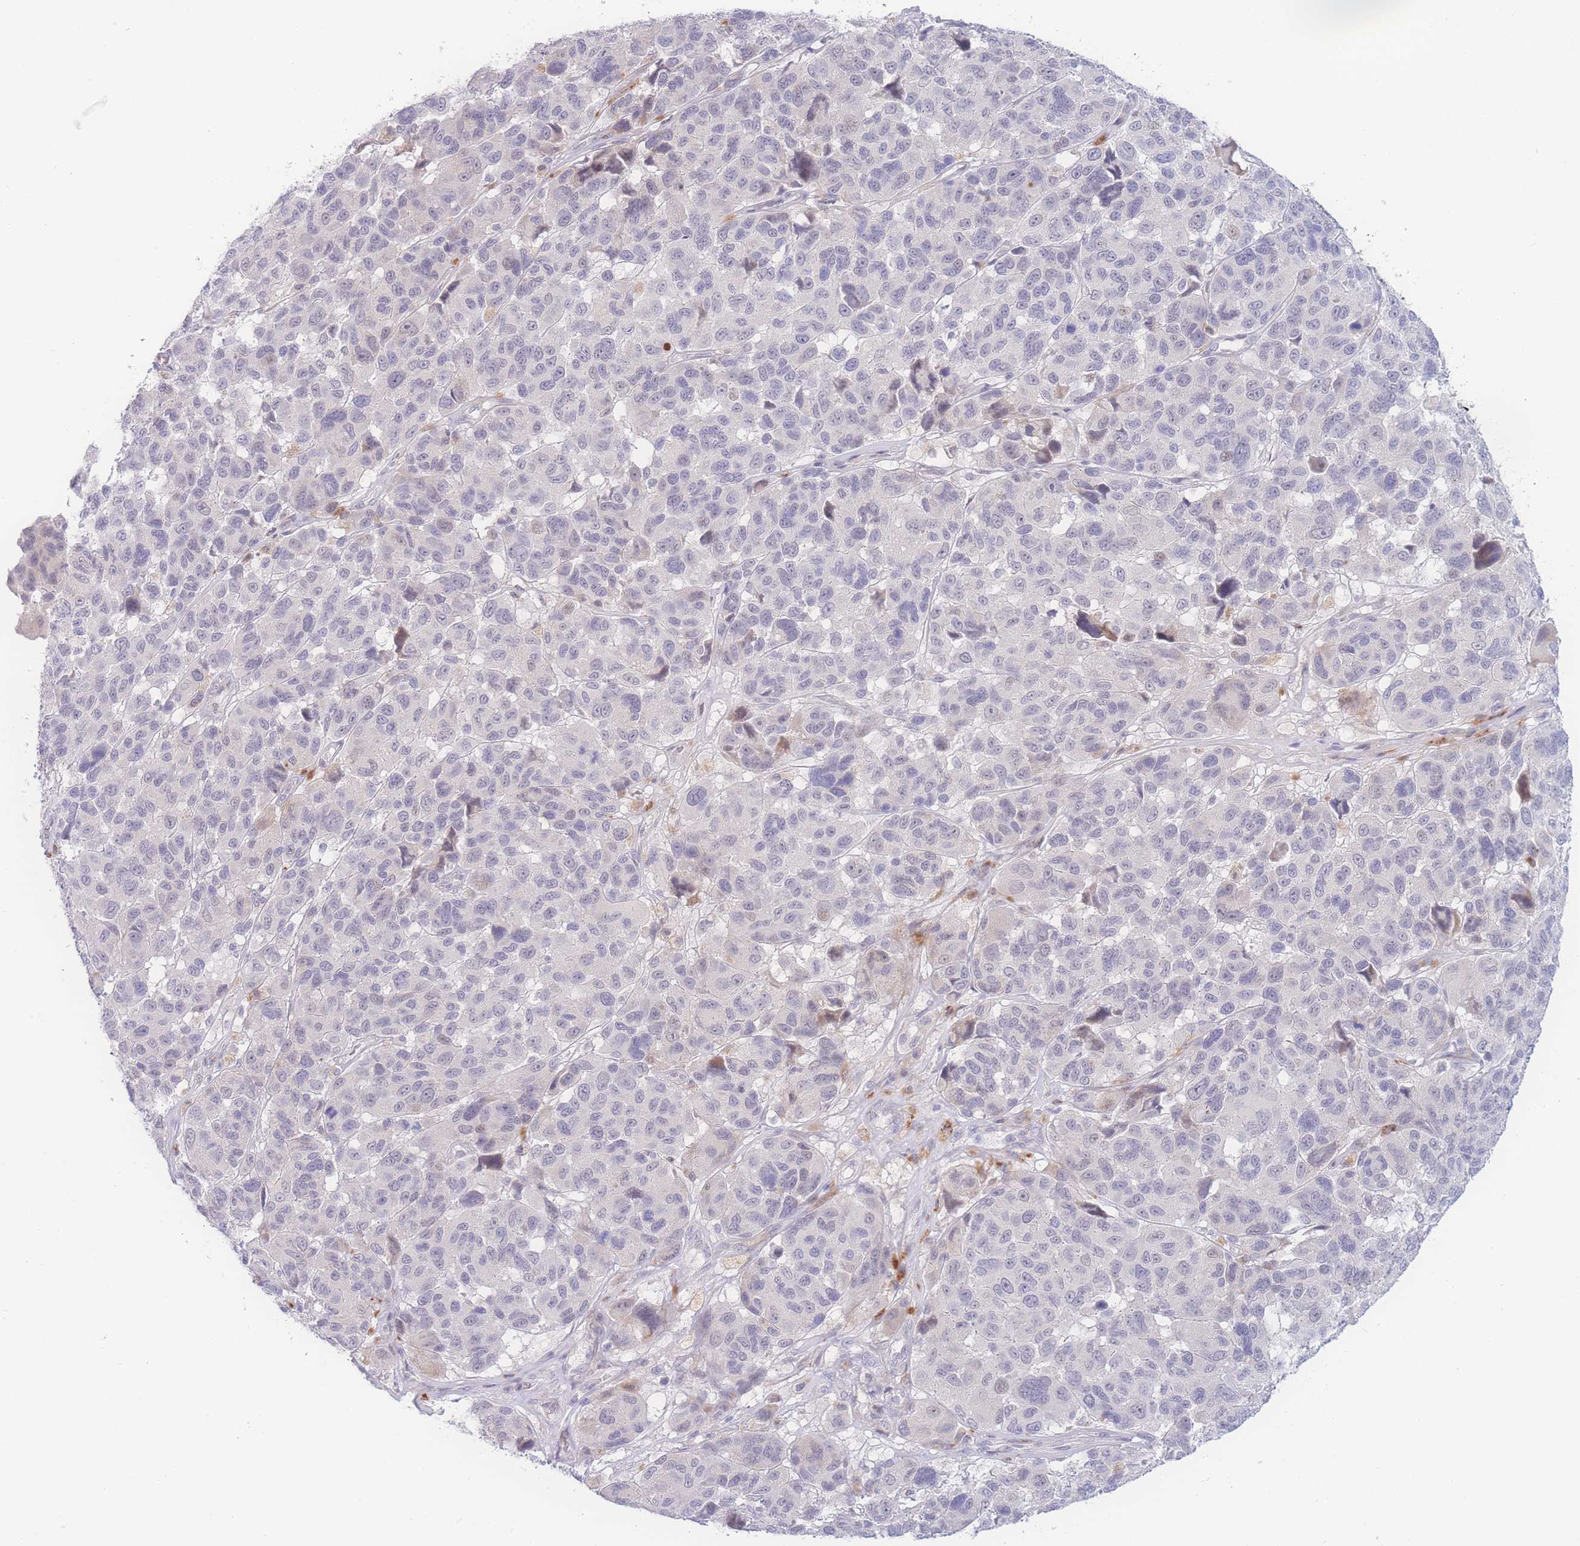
{"staining": {"intensity": "negative", "quantity": "none", "location": "none"}, "tissue": "melanoma", "cell_type": "Tumor cells", "image_type": "cancer", "snomed": [{"axis": "morphology", "description": "Malignant melanoma, NOS"}, {"axis": "topography", "description": "Skin"}], "caption": "IHC photomicrograph of neoplastic tissue: human malignant melanoma stained with DAB exhibits no significant protein expression in tumor cells.", "gene": "PRSS22", "patient": {"sex": "female", "age": 66}}